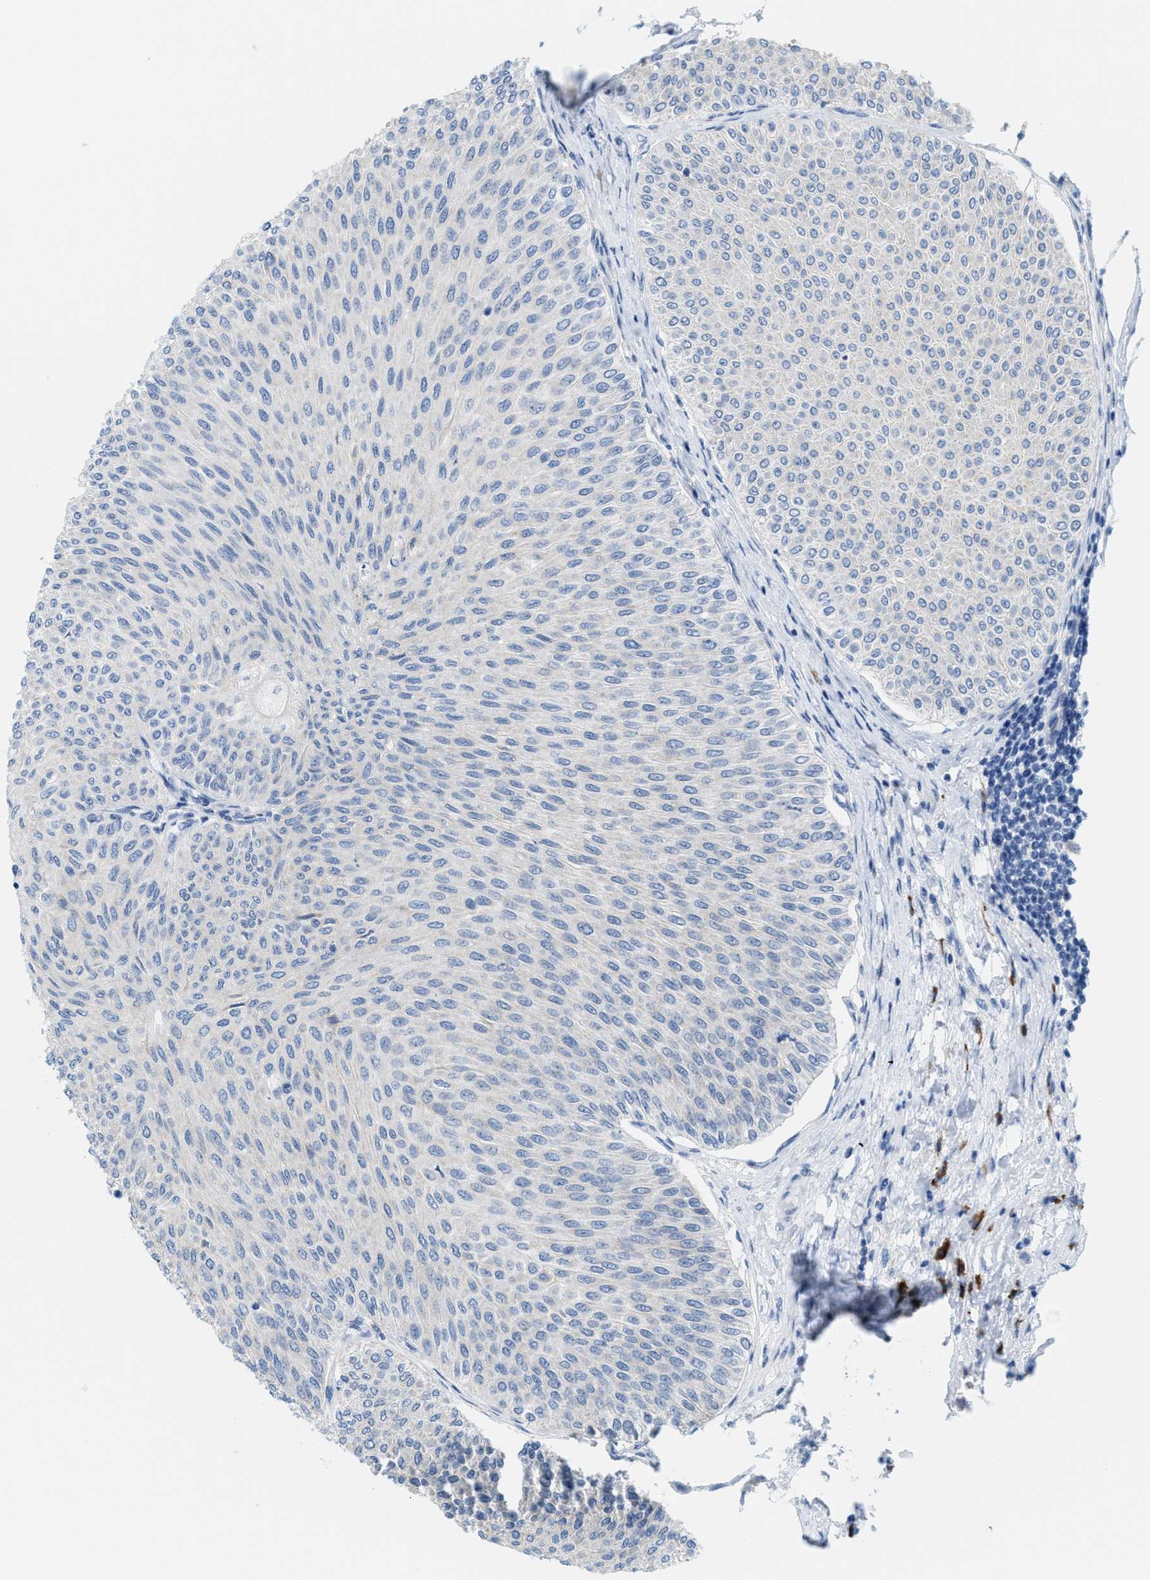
{"staining": {"intensity": "negative", "quantity": "none", "location": "none"}, "tissue": "urothelial cancer", "cell_type": "Tumor cells", "image_type": "cancer", "snomed": [{"axis": "morphology", "description": "Urothelial carcinoma, Low grade"}, {"axis": "topography", "description": "Urinary bladder"}], "caption": "High power microscopy micrograph of an immunohistochemistry (IHC) image of urothelial cancer, revealing no significant expression in tumor cells.", "gene": "KIFC3", "patient": {"sex": "male", "age": 78}}